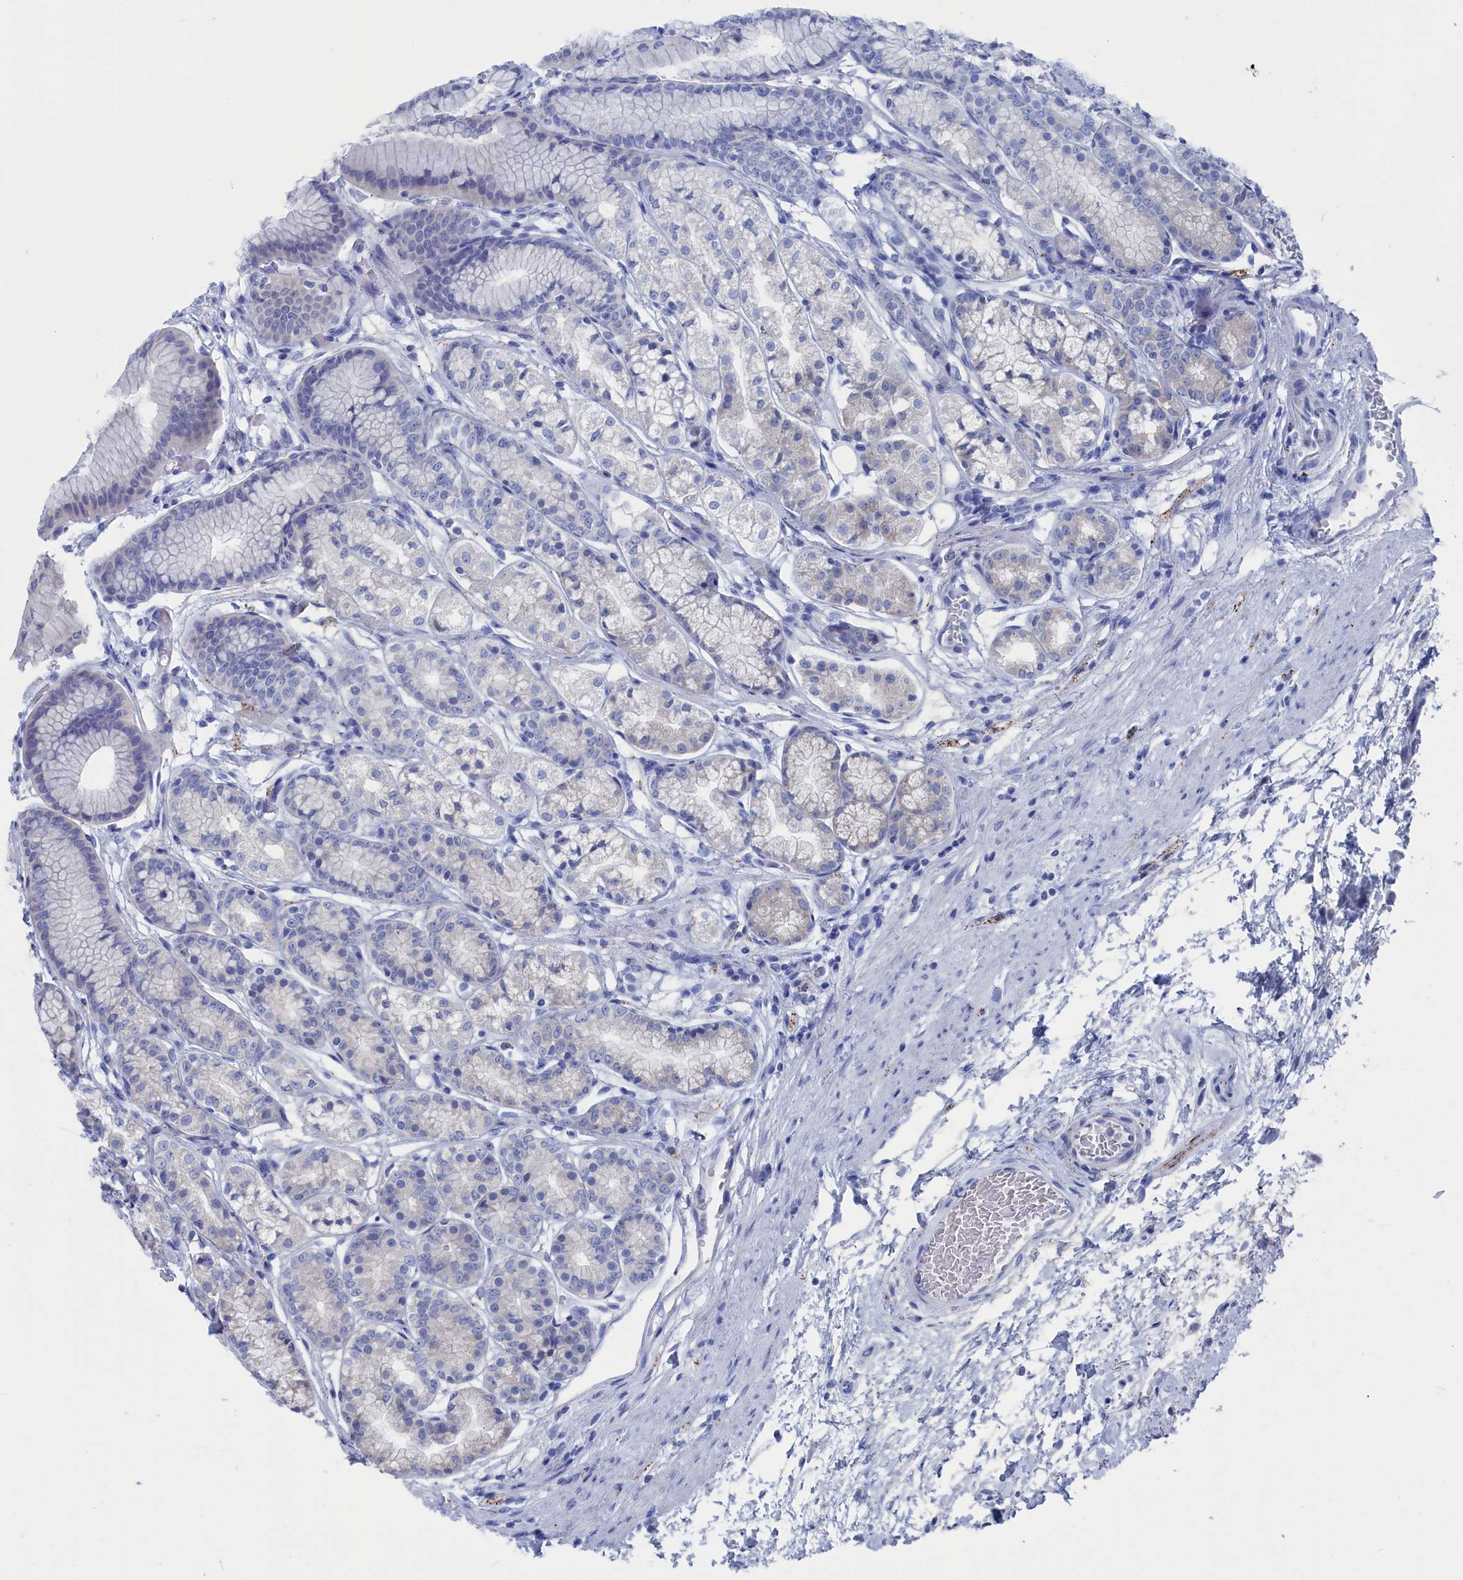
{"staining": {"intensity": "negative", "quantity": "none", "location": "none"}, "tissue": "stomach", "cell_type": "Glandular cells", "image_type": "normal", "snomed": [{"axis": "morphology", "description": "Normal tissue, NOS"}, {"axis": "morphology", "description": "Adenocarcinoma, NOS"}, {"axis": "morphology", "description": "Adenocarcinoma, High grade"}, {"axis": "topography", "description": "Stomach, upper"}, {"axis": "topography", "description": "Stomach"}], "caption": "An immunohistochemistry histopathology image of normal stomach is shown. There is no staining in glandular cells of stomach. (Brightfield microscopy of DAB (3,3'-diaminobenzidine) immunohistochemistry (IHC) at high magnification).", "gene": "CEND1", "patient": {"sex": "female", "age": 65}}